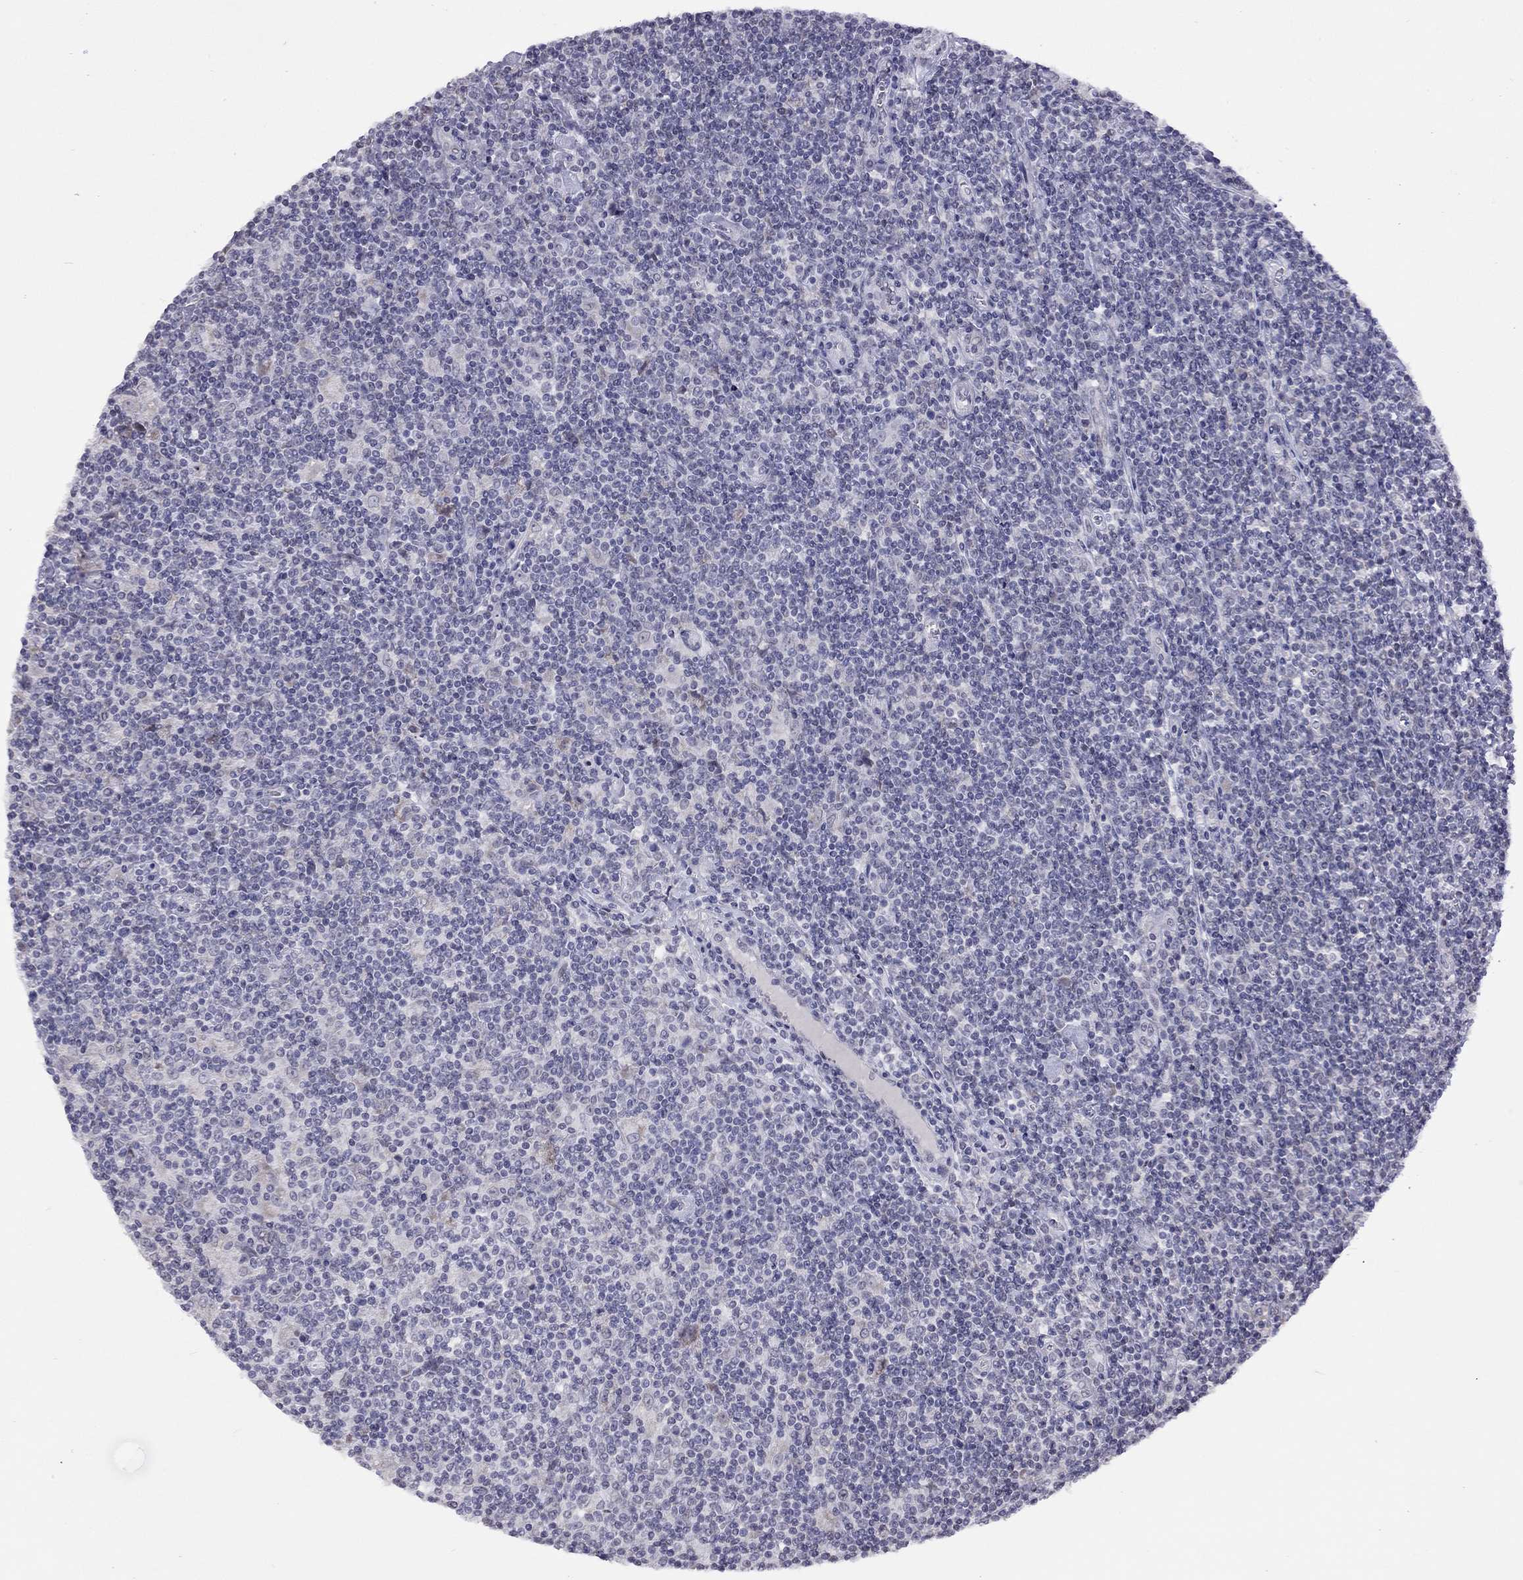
{"staining": {"intensity": "negative", "quantity": "none", "location": "none"}, "tissue": "lymphoma", "cell_type": "Tumor cells", "image_type": "cancer", "snomed": [{"axis": "morphology", "description": "Hodgkin's disease, NOS"}, {"axis": "topography", "description": "Lymph node"}], "caption": "A high-resolution histopathology image shows immunohistochemistry (IHC) staining of Hodgkin's disease, which displays no significant positivity in tumor cells.", "gene": "HES5", "patient": {"sex": "male", "age": 40}}